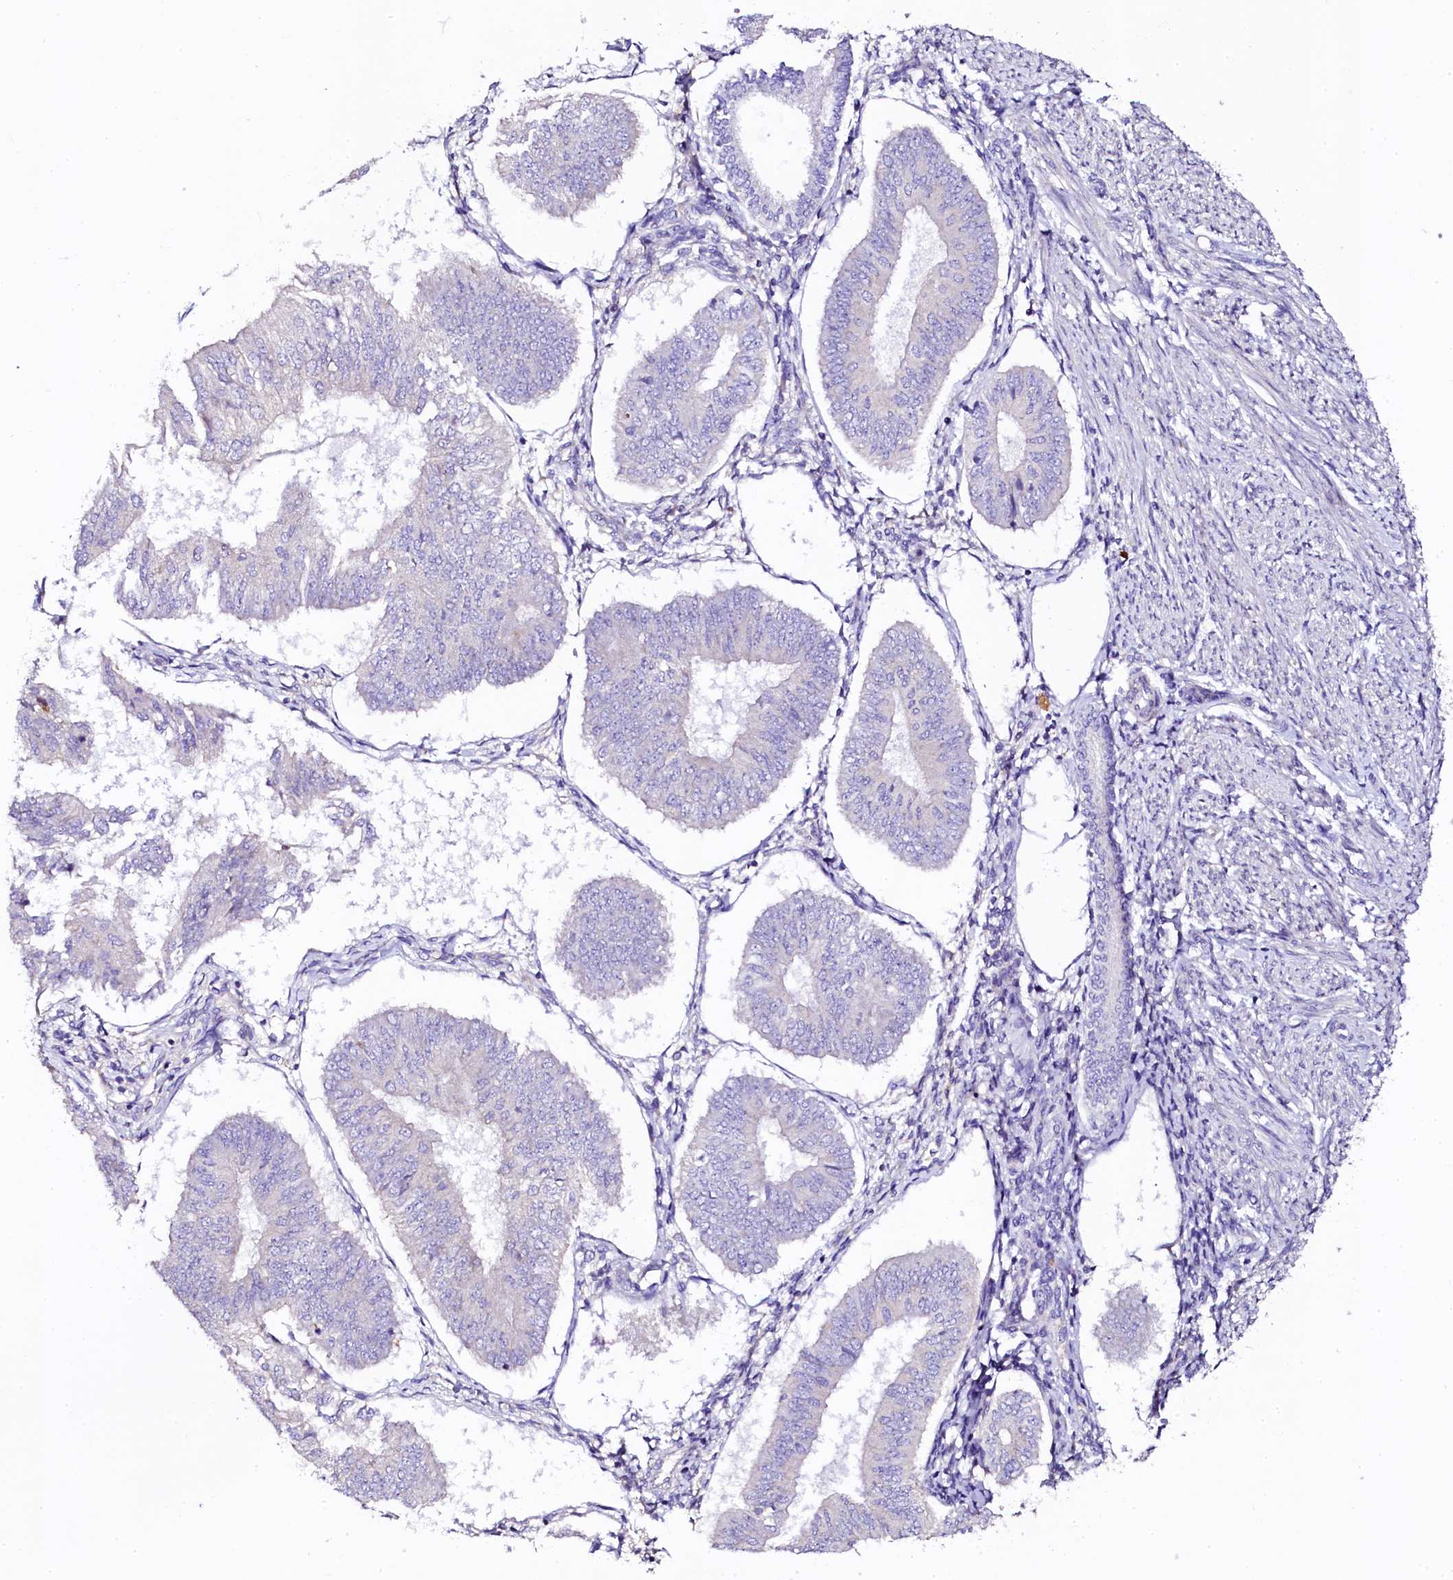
{"staining": {"intensity": "negative", "quantity": "none", "location": "none"}, "tissue": "endometrial cancer", "cell_type": "Tumor cells", "image_type": "cancer", "snomed": [{"axis": "morphology", "description": "Adenocarcinoma, NOS"}, {"axis": "topography", "description": "Endometrium"}], "caption": "Image shows no significant protein staining in tumor cells of endometrial cancer.", "gene": "NAA16", "patient": {"sex": "female", "age": 58}}